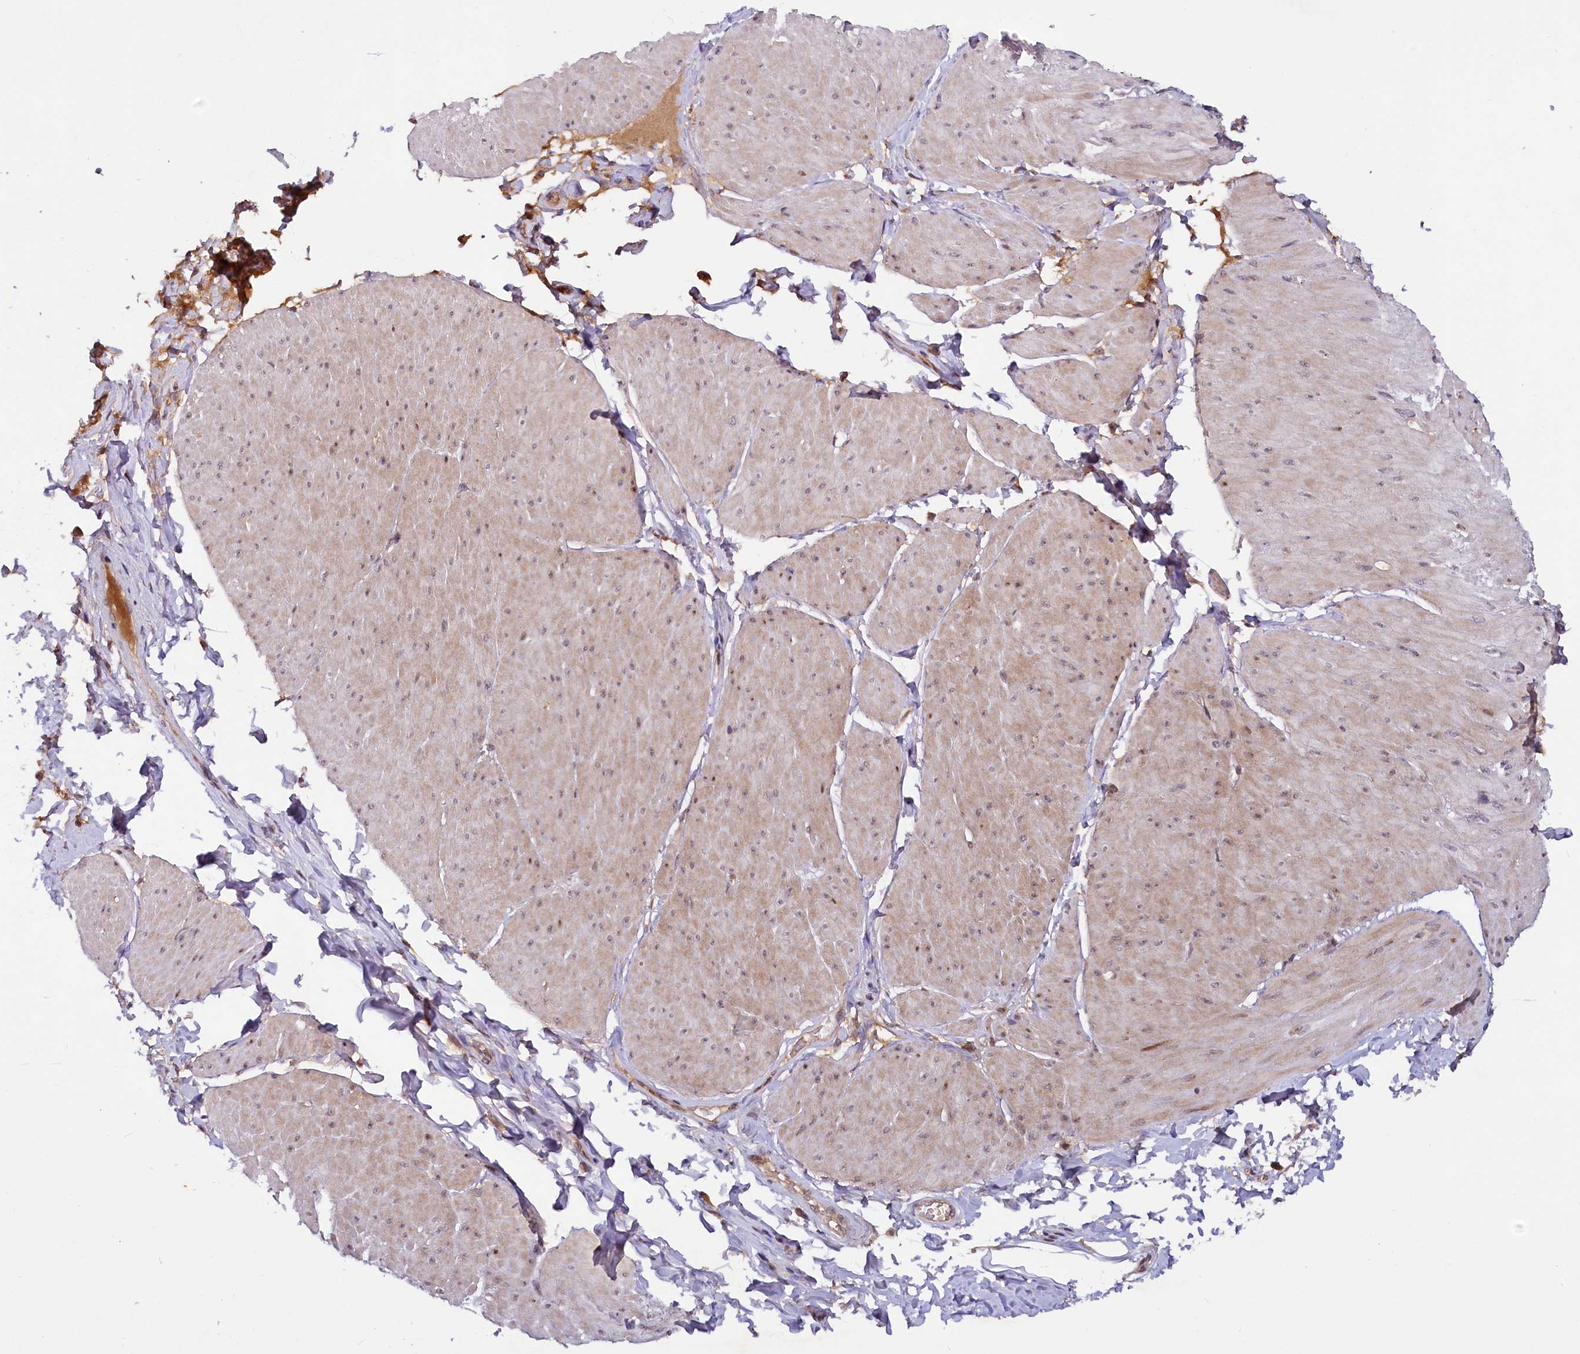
{"staining": {"intensity": "moderate", "quantity": "<25%", "location": "cytoplasmic/membranous,nuclear"}, "tissue": "smooth muscle", "cell_type": "Smooth muscle cells", "image_type": "normal", "snomed": [{"axis": "morphology", "description": "Urothelial carcinoma, High grade"}, {"axis": "topography", "description": "Urinary bladder"}], "caption": "Immunohistochemistry (IHC) histopathology image of benign smooth muscle: smooth muscle stained using immunohistochemistry (IHC) shows low levels of moderate protein expression localized specifically in the cytoplasmic/membranous,nuclear of smooth muscle cells, appearing as a cytoplasmic/membranous,nuclear brown color.", "gene": "N4BP2L1", "patient": {"sex": "male", "age": 46}}